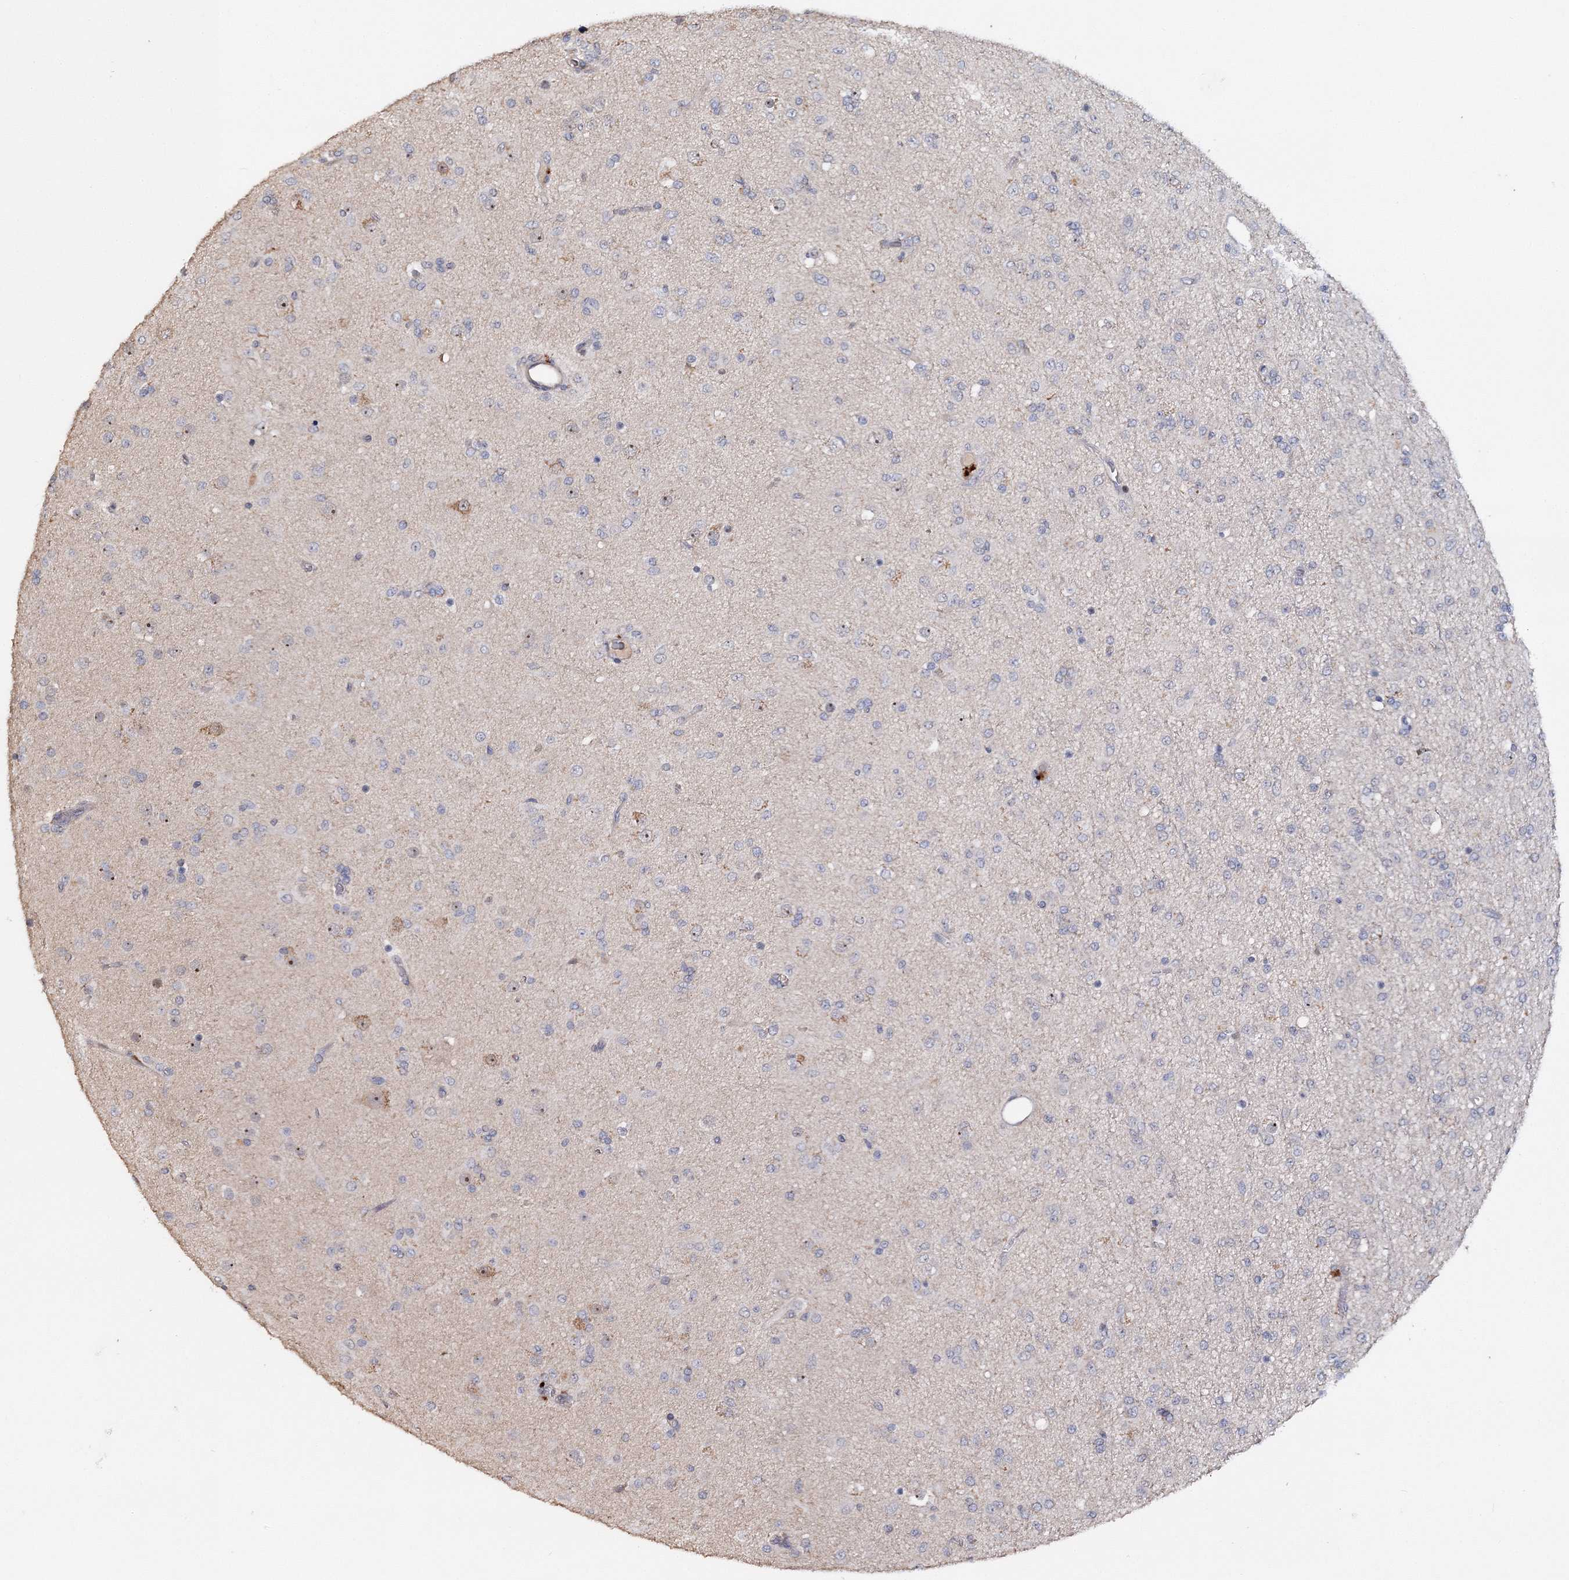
{"staining": {"intensity": "negative", "quantity": "none", "location": "none"}, "tissue": "glioma", "cell_type": "Tumor cells", "image_type": "cancer", "snomed": [{"axis": "morphology", "description": "Glioma, malignant, Low grade"}, {"axis": "topography", "description": "Brain"}], "caption": "Tumor cells show no significant expression in malignant low-grade glioma.", "gene": "GJB5", "patient": {"sex": "male", "age": 65}}